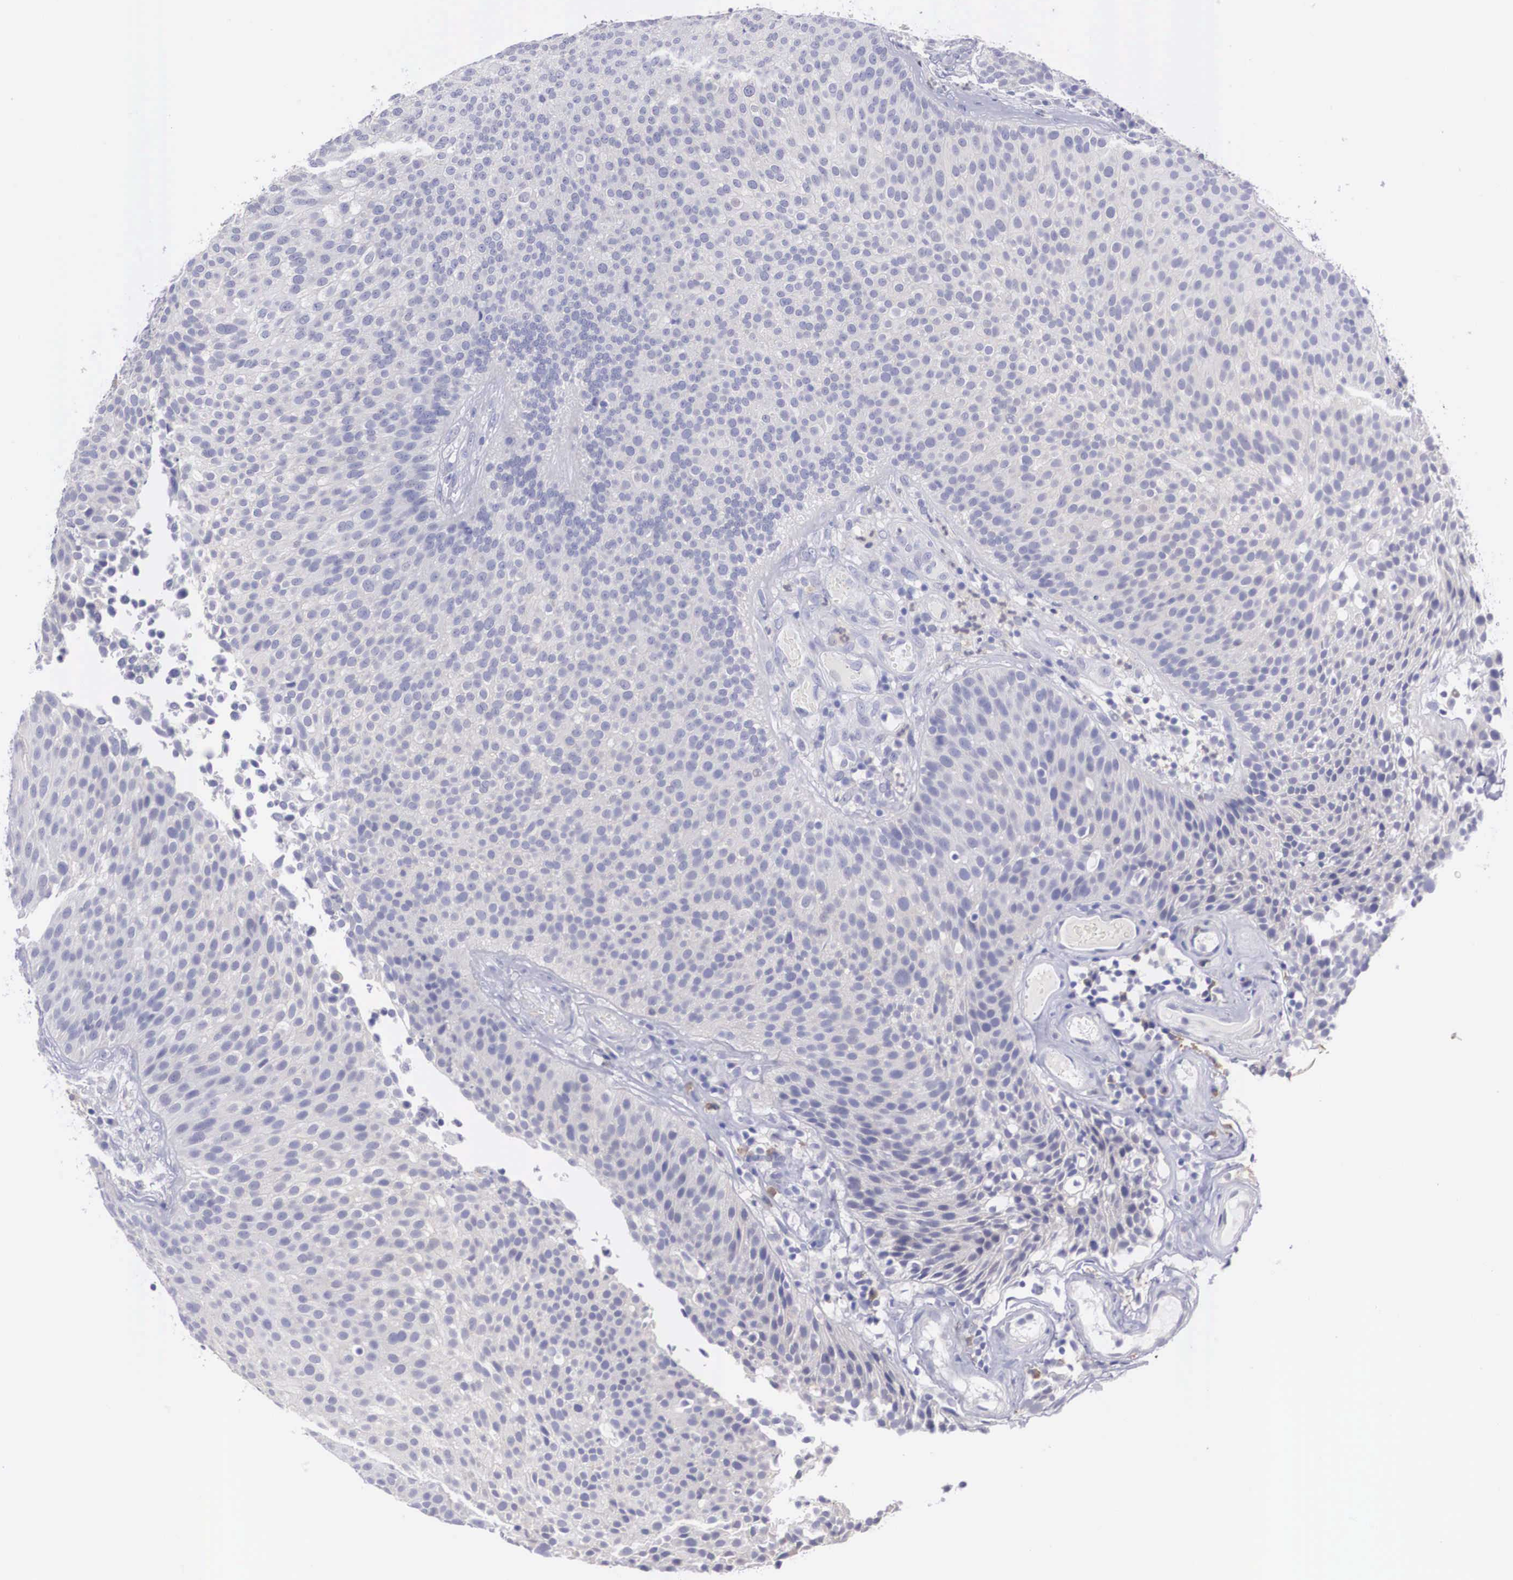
{"staining": {"intensity": "weak", "quantity": "<25%", "location": "cytoplasmic/membranous"}, "tissue": "urothelial cancer", "cell_type": "Tumor cells", "image_type": "cancer", "snomed": [{"axis": "morphology", "description": "Urothelial carcinoma, Low grade"}, {"axis": "topography", "description": "Urinary bladder"}], "caption": "Immunohistochemical staining of human low-grade urothelial carcinoma displays no significant positivity in tumor cells. The staining is performed using DAB brown chromogen with nuclei counter-stained in using hematoxylin.", "gene": "REPS2", "patient": {"sex": "male", "age": 85}}